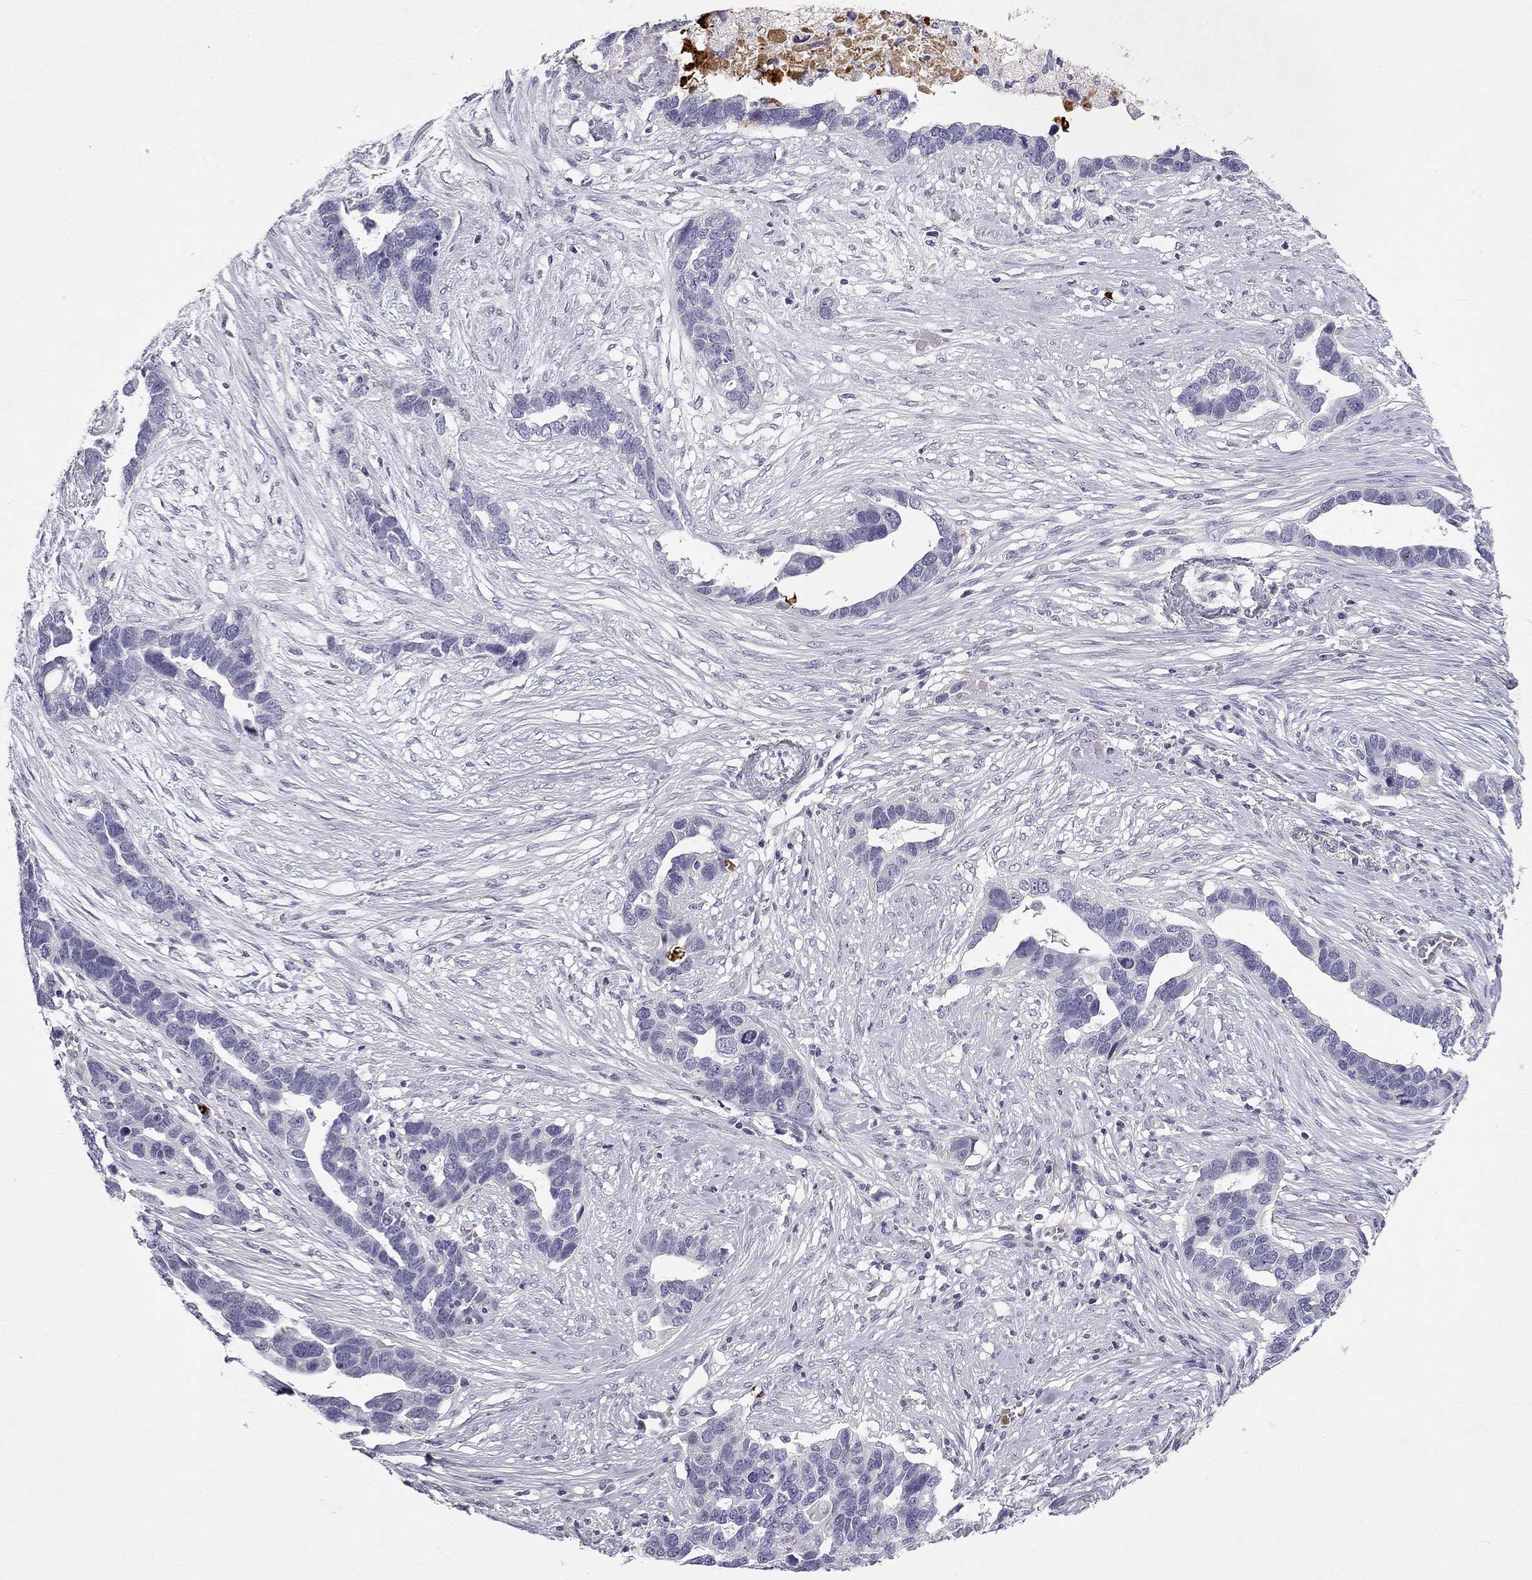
{"staining": {"intensity": "negative", "quantity": "none", "location": "none"}, "tissue": "ovarian cancer", "cell_type": "Tumor cells", "image_type": "cancer", "snomed": [{"axis": "morphology", "description": "Cystadenocarcinoma, serous, NOS"}, {"axis": "topography", "description": "Ovary"}], "caption": "DAB immunohistochemical staining of human ovarian serous cystadenocarcinoma displays no significant staining in tumor cells.", "gene": "SLC6A4", "patient": {"sex": "female", "age": 54}}